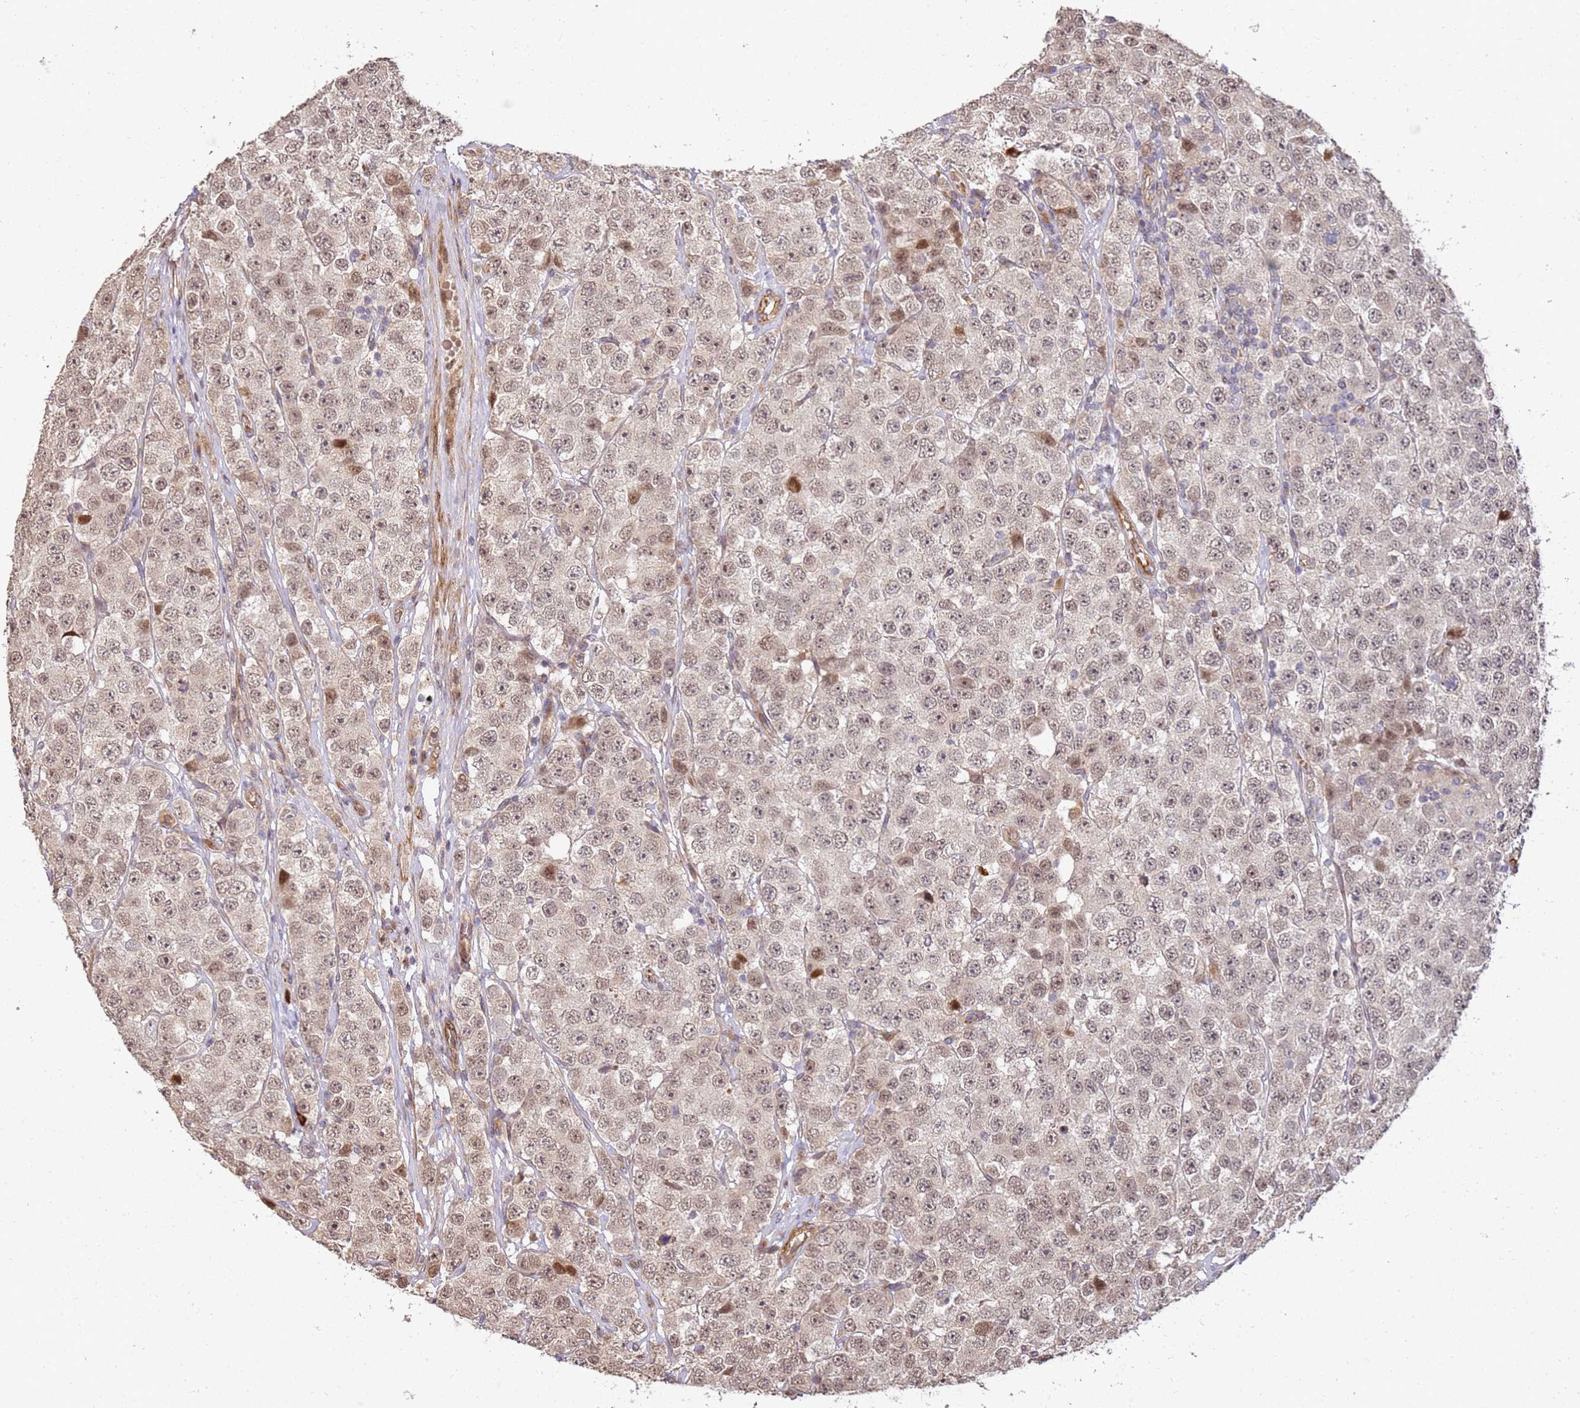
{"staining": {"intensity": "moderate", "quantity": ">75%", "location": "nuclear"}, "tissue": "testis cancer", "cell_type": "Tumor cells", "image_type": "cancer", "snomed": [{"axis": "morphology", "description": "Seminoma, NOS"}, {"axis": "topography", "description": "Testis"}], "caption": "Protein expression analysis of testis cancer shows moderate nuclear positivity in about >75% of tumor cells.", "gene": "ST18", "patient": {"sex": "male", "age": 28}}